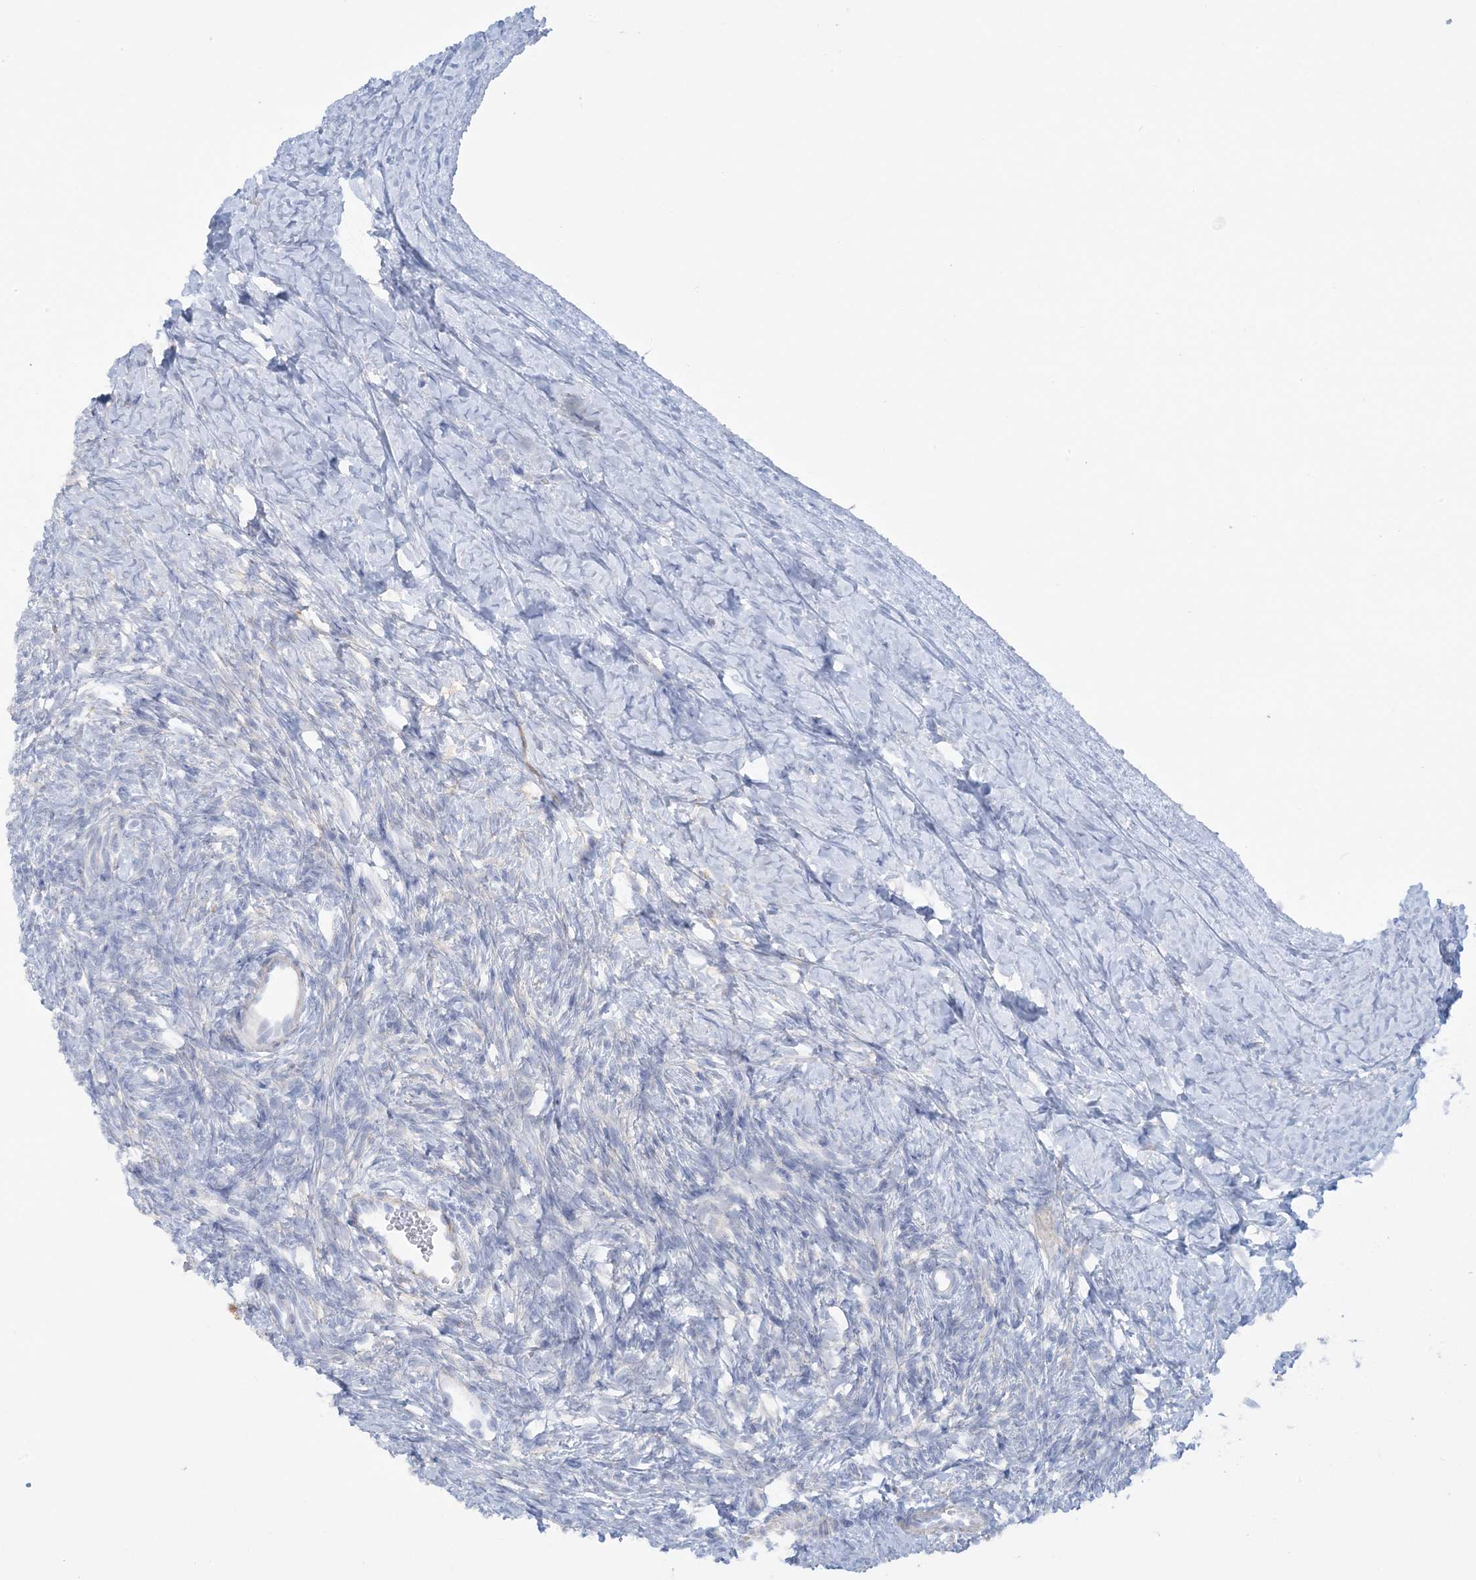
{"staining": {"intensity": "moderate", "quantity": "<25%", "location": "cytoplasmic/membranous"}, "tissue": "ovary", "cell_type": "Ovarian stroma cells", "image_type": "normal", "snomed": [{"axis": "morphology", "description": "Normal tissue, NOS"}, {"axis": "morphology", "description": "Developmental malformation"}, {"axis": "topography", "description": "Ovary"}], "caption": "DAB (3,3'-diaminobenzidine) immunohistochemical staining of unremarkable human ovary displays moderate cytoplasmic/membranous protein expression in about <25% of ovarian stroma cells.", "gene": "AGXT", "patient": {"sex": "female", "age": 39}}